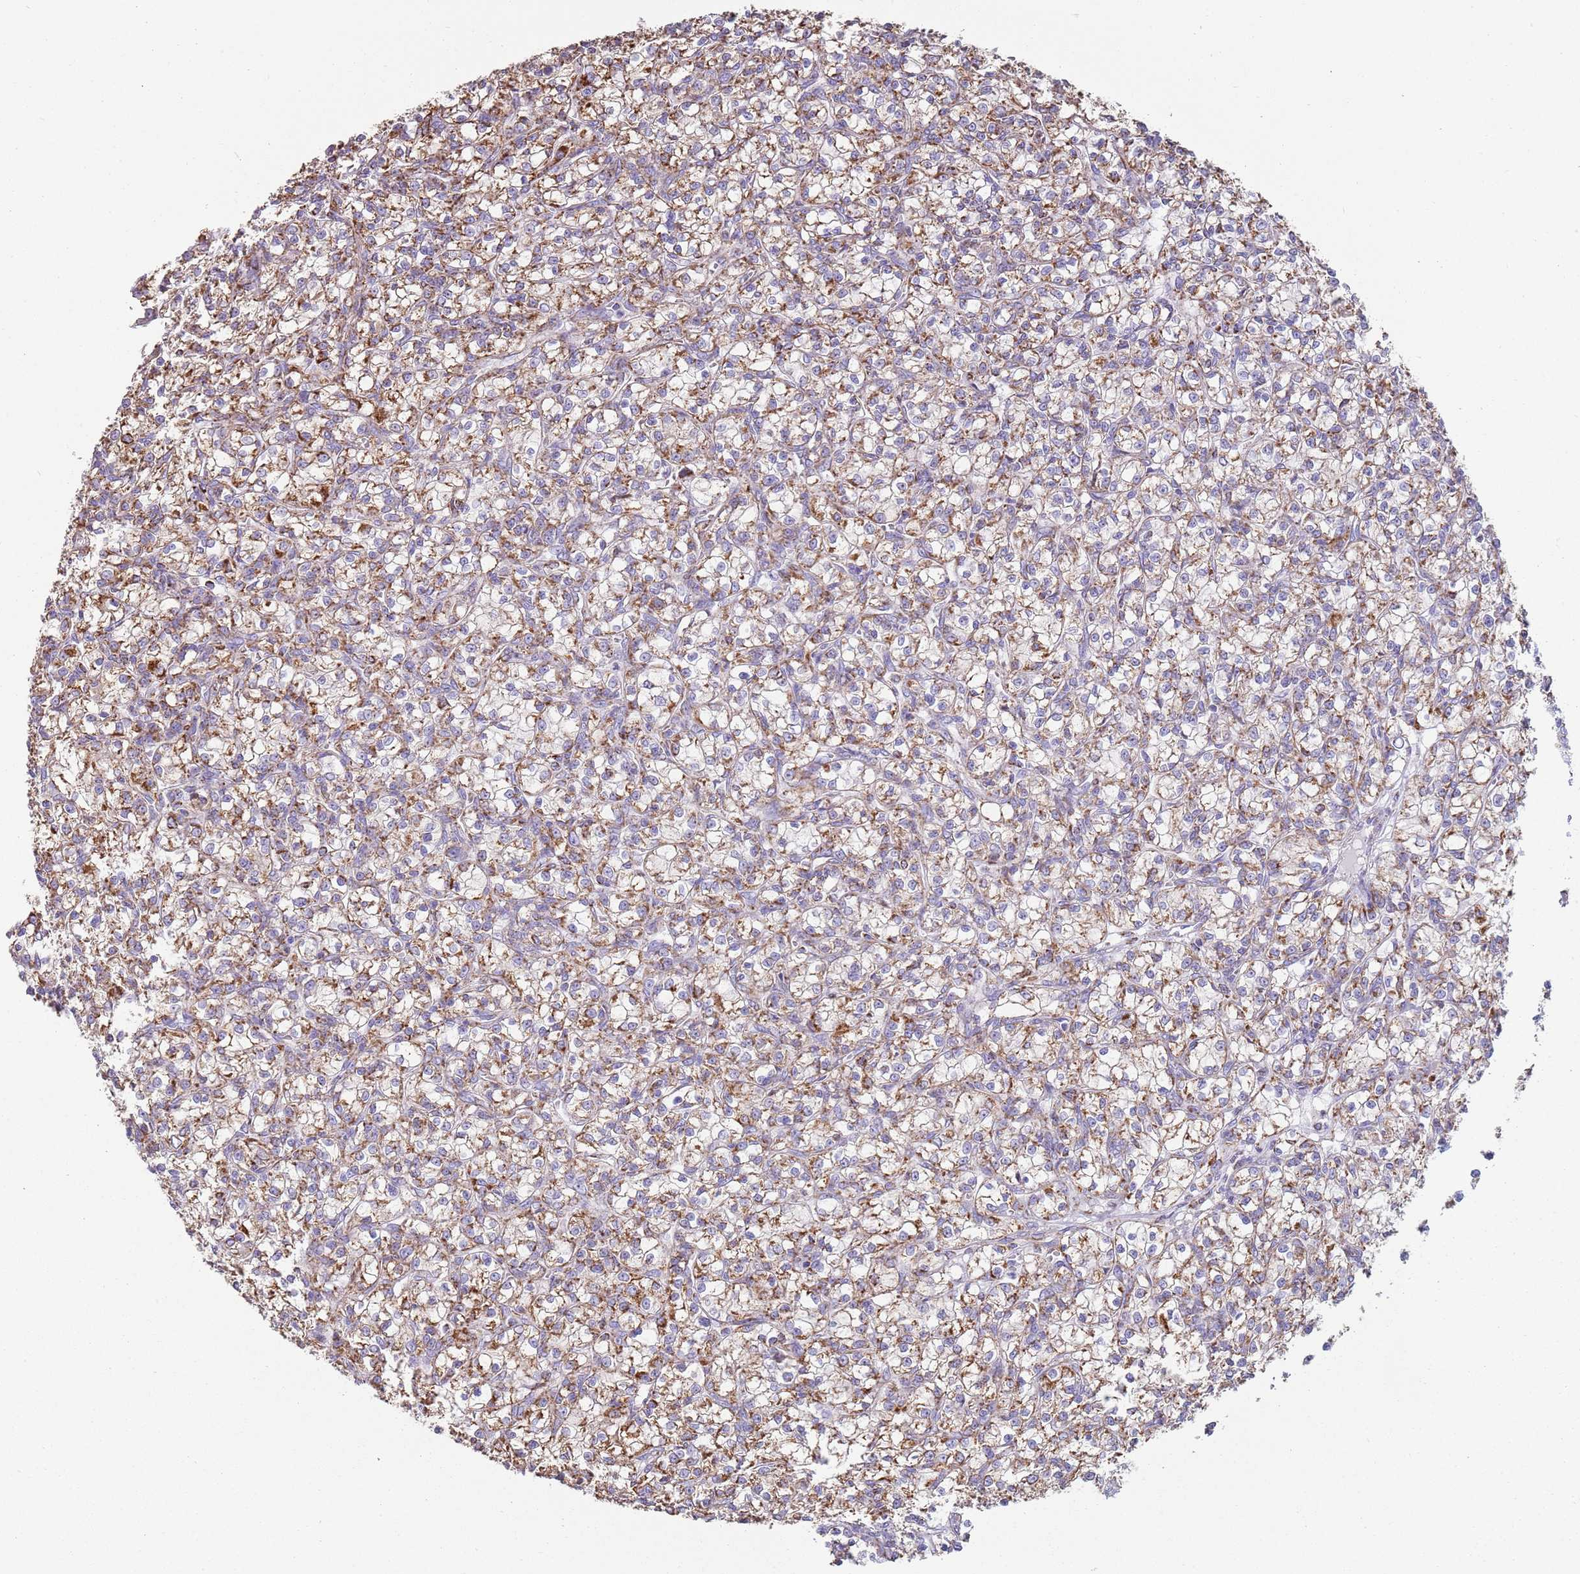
{"staining": {"intensity": "moderate", "quantity": ">75%", "location": "cytoplasmic/membranous"}, "tissue": "renal cancer", "cell_type": "Tumor cells", "image_type": "cancer", "snomed": [{"axis": "morphology", "description": "Adenocarcinoma, NOS"}, {"axis": "topography", "description": "Kidney"}], "caption": "The photomicrograph reveals a brown stain indicating the presence of a protein in the cytoplasmic/membranous of tumor cells in renal cancer (adenocarcinoma).", "gene": "TTLL1", "patient": {"sex": "female", "age": 59}}